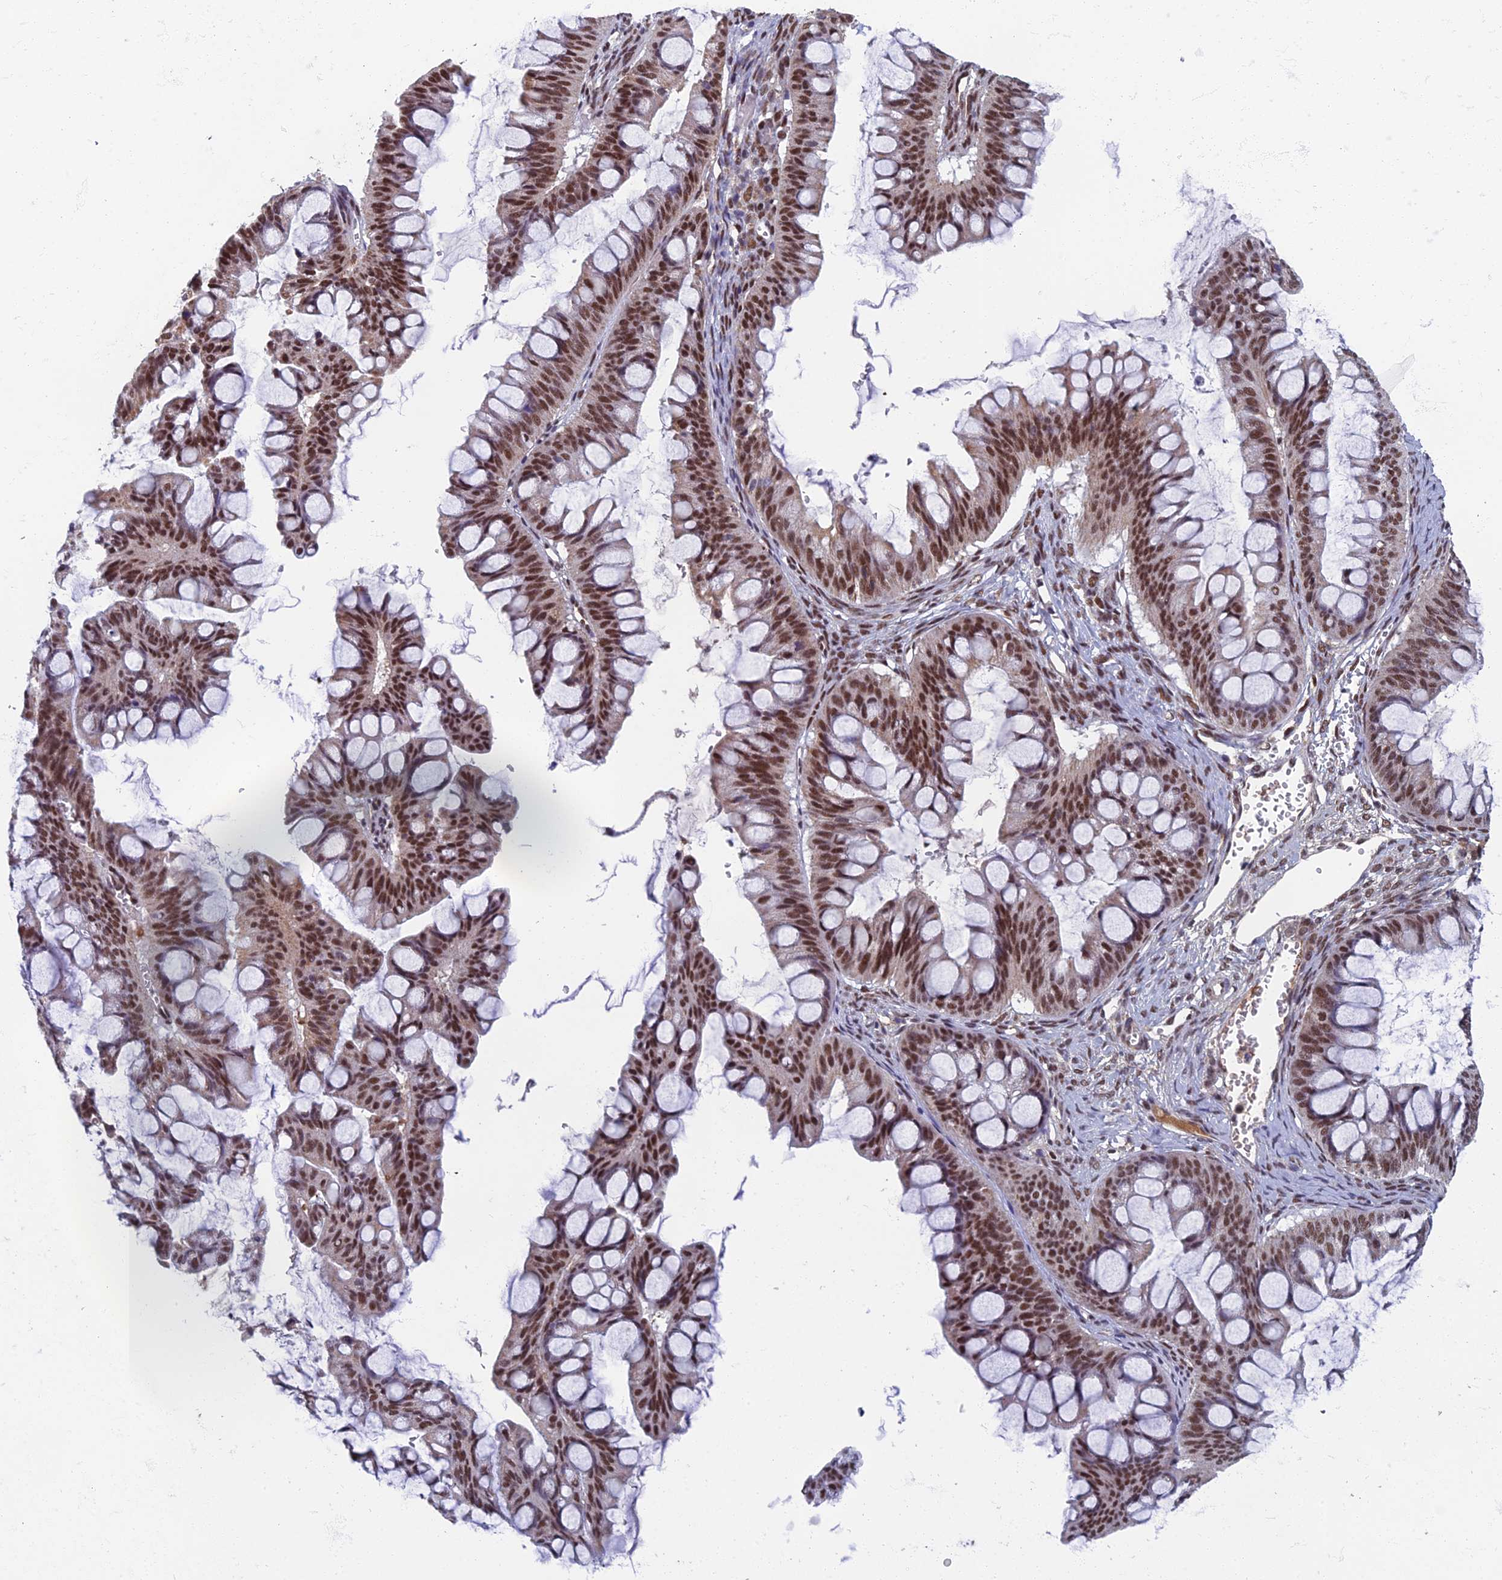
{"staining": {"intensity": "moderate", "quantity": ">75%", "location": "nuclear"}, "tissue": "ovarian cancer", "cell_type": "Tumor cells", "image_type": "cancer", "snomed": [{"axis": "morphology", "description": "Cystadenocarcinoma, mucinous, NOS"}, {"axis": "topography", "description": "Ovary"}], "caption": "This histopathology image demonstrates immunohistochemistry staining of mucinous cystadenocarcinoma (ovarian), with medium moderate nuclear staining in approximately >75% of tumor cells.", "gene": "TAF13", "patient": {"sex": "female", "age": 73}}